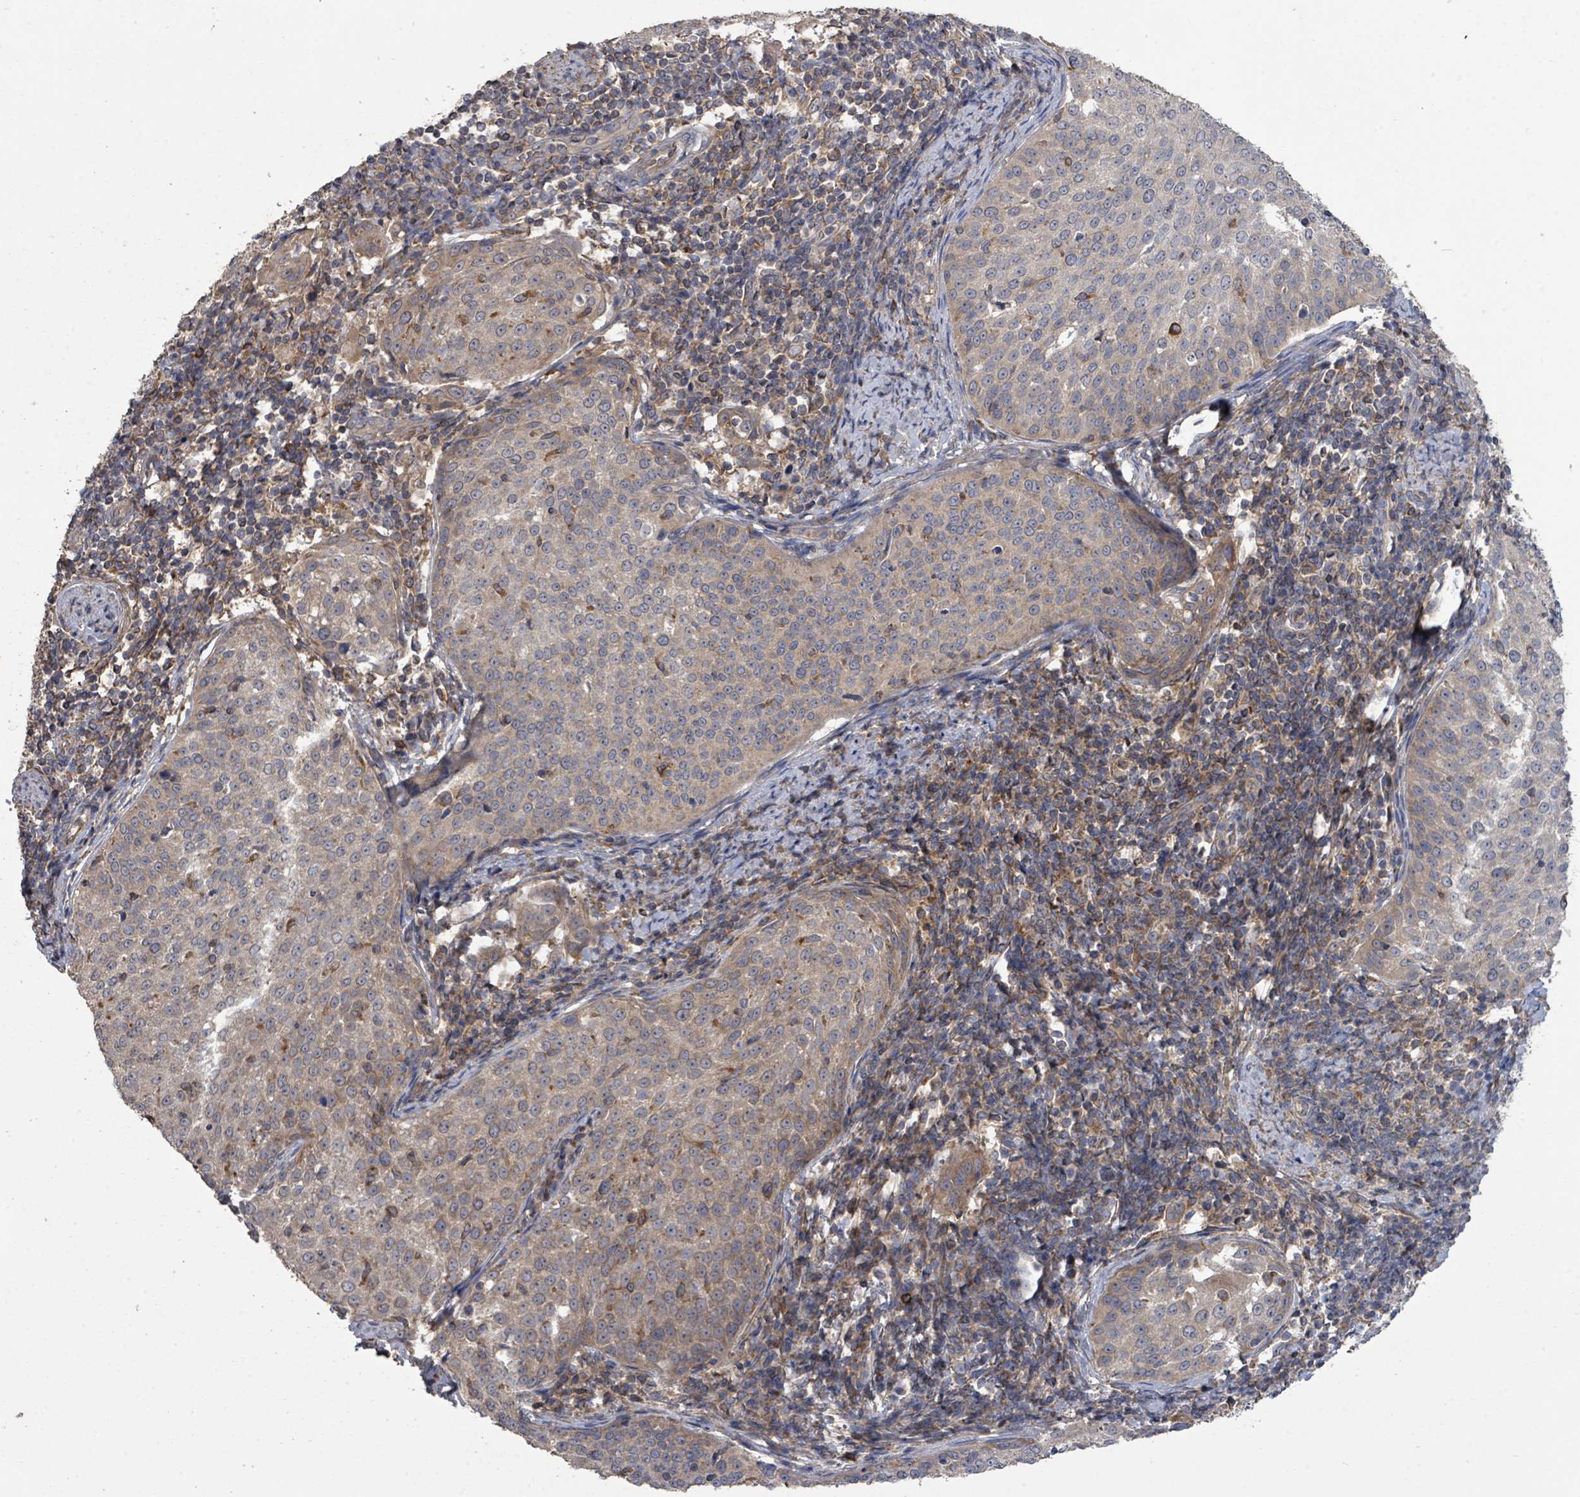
{"staining": {"intensity": "weak", "quantity": "<25%", "location": "cytoplasmic/membranous"}, "tissue": "cervical cancer", "cell_type": "Tumor cells", "image_type": "cancer", "snomed": [{"axis": "morphology", "description": "Squamous cell carcinoma, NOS"}, {"axis": "topography", "description": "Cervix"}], "caption": "There is no significant staining in tumor cells of squamous cell carcinoma (cervical). Brightfield microscopy of IHC stained with DAB (3,3'-diaminobenzidine) (brown) and hematoxylin (blue), captured at high magnification.", "gene": "SLC9A7", "patient": {"sex": "female", "age": 57}}